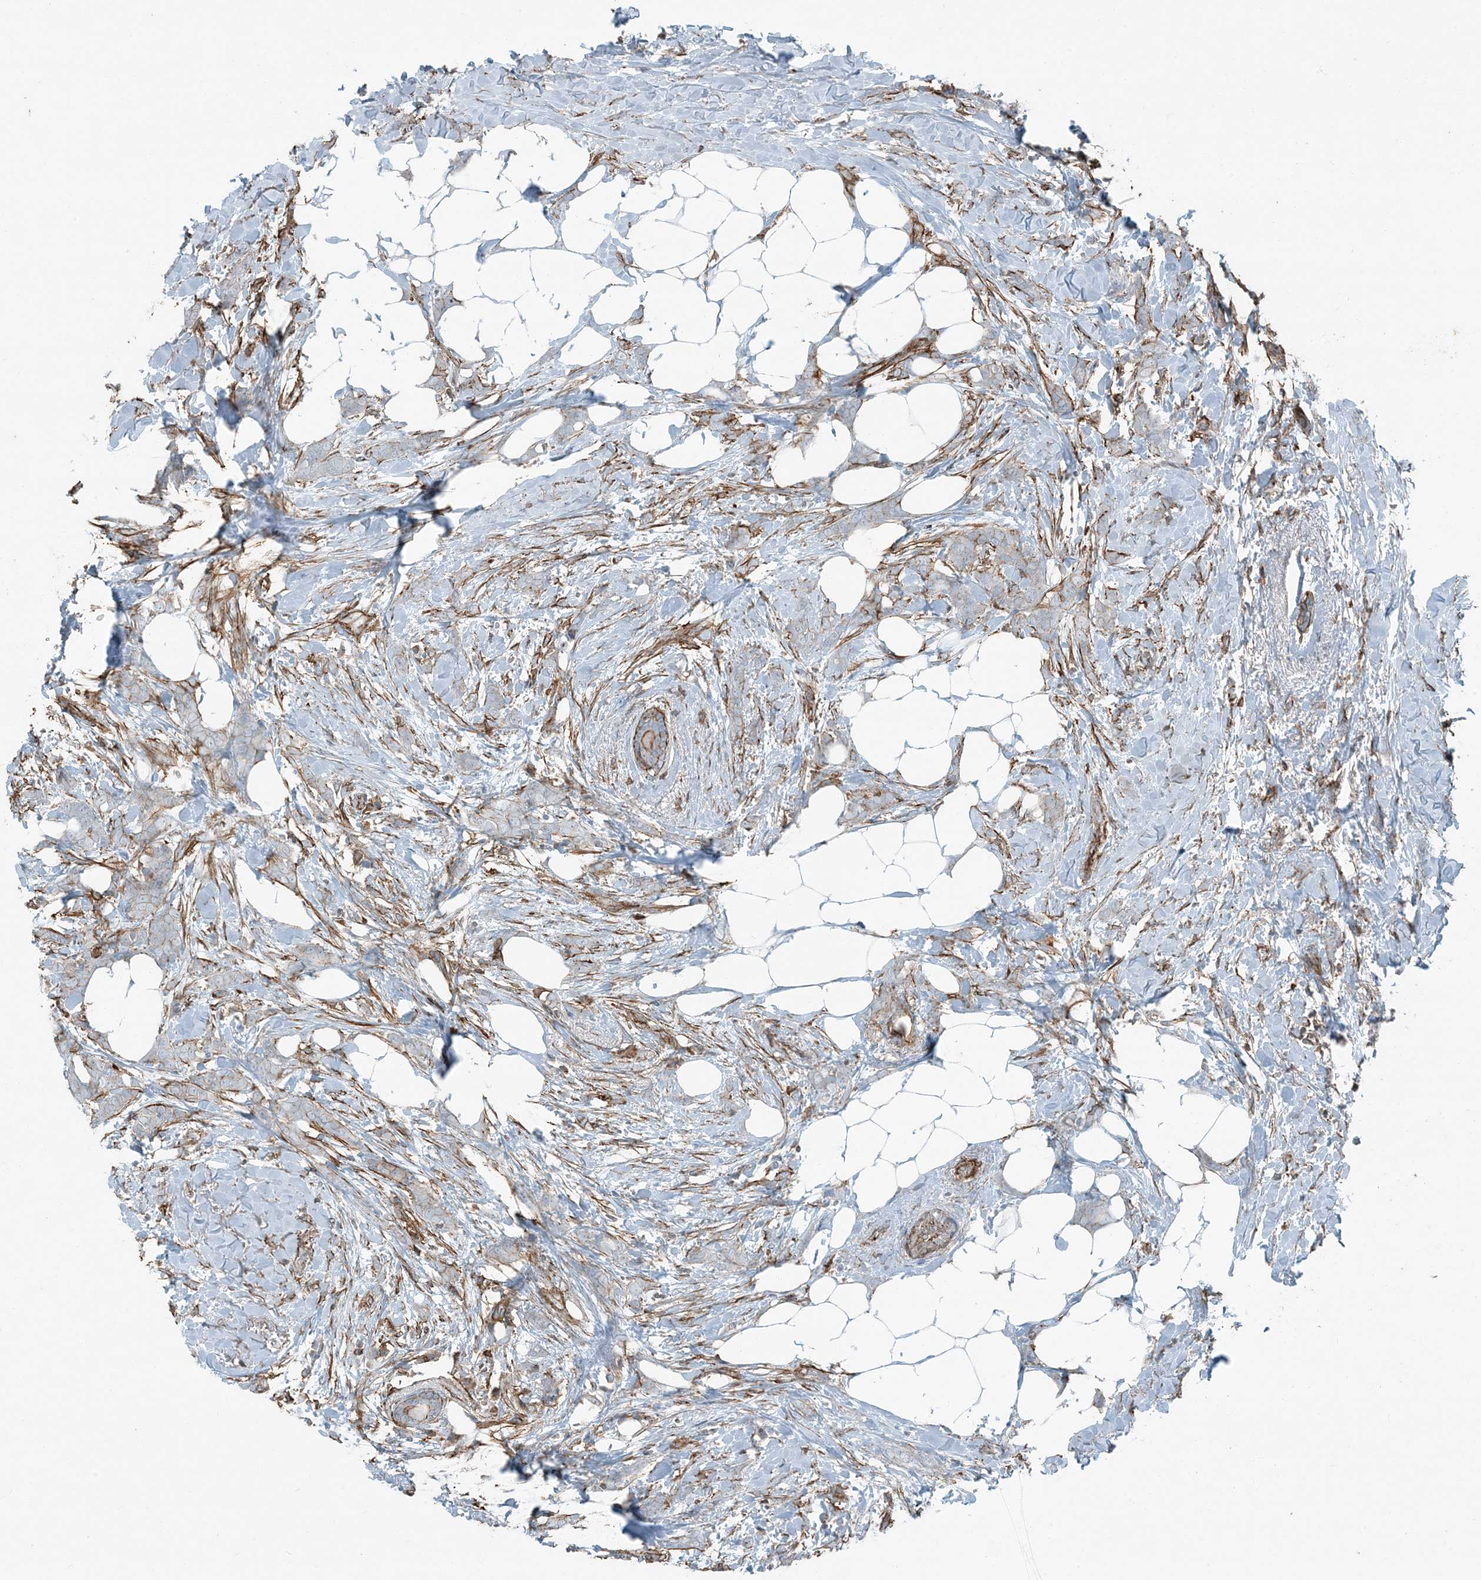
{"staining": {"intensity": "negative", "quantity": "none", "location": "none"}, "tissue": "breast cancer", "cell_type": "Tumor cells", "image_type": "cancer", "snomed": [{"axis": "morphology", "description": "Lobular carcinoma, in situ"}, {"axis": "morphology", "description": "Lobular carcinoma"}, {"axis": "topography", "description": "Breast"}], "caption": "Protein analysis of breast lobular carcinoma shows no significant expression in tumor cells.", "gene": "APOBEC3C", "patient": {"sex": "female", "age": 41}}